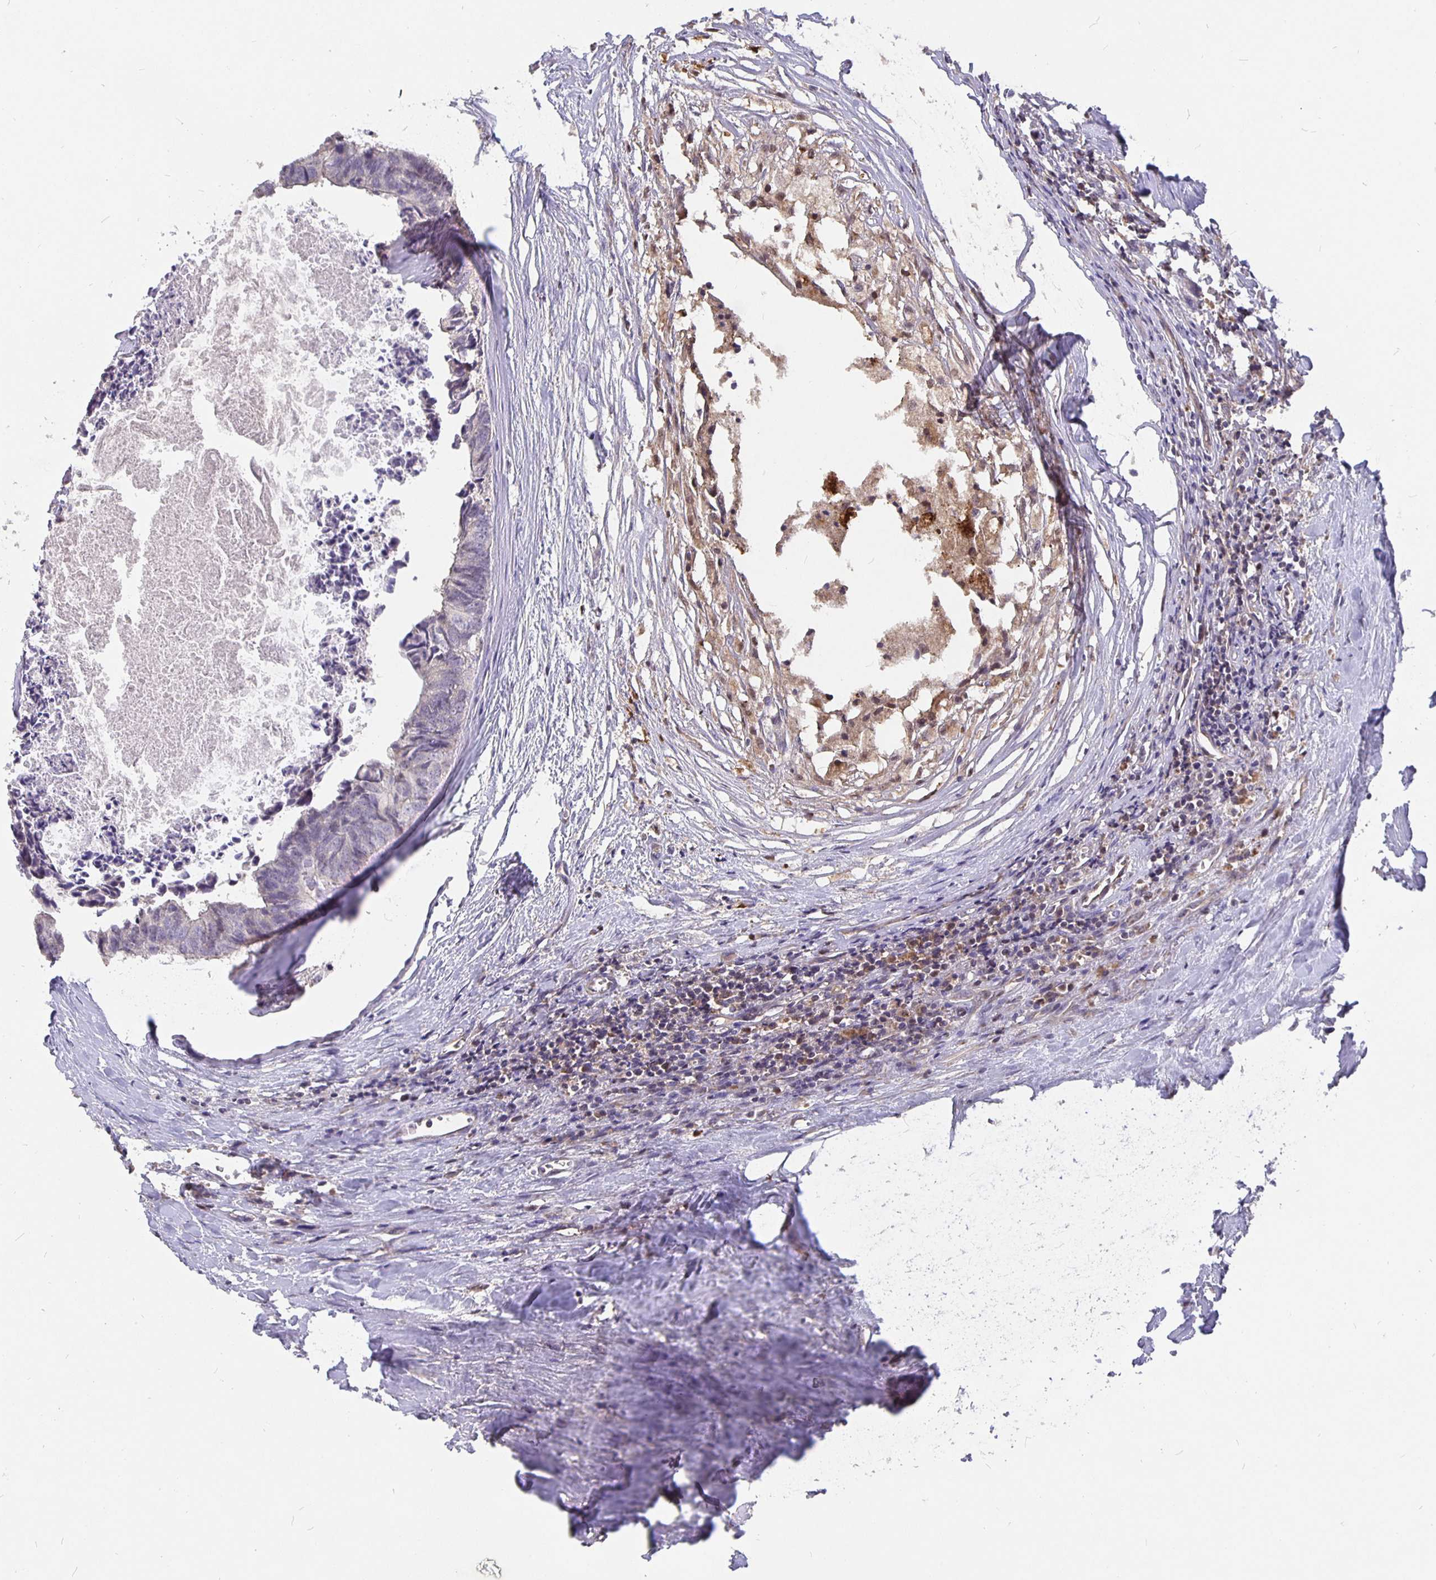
{"staining": {"intensity": "negative", "quantity": "none", "location": "none"}, "tissue": "colorectal cancer", "cell_type": "Tumor cells", "image_type": "cancer", "snomed": [{"axis": "morphology", "description": "Adenocarcinoma, NOS"}, {"axis": "topography", "description": "Colon"}, {"axis": "topography", "description": "Rectum"}], "caption": "High power microscopy image of an immunohistochemistry (IHC) micrograph of colorectal adenocarcinoma, revealing no significant positivity in tumor cells.", "gene": "NOG", "patient": {"sex": "male", "age": 57}}